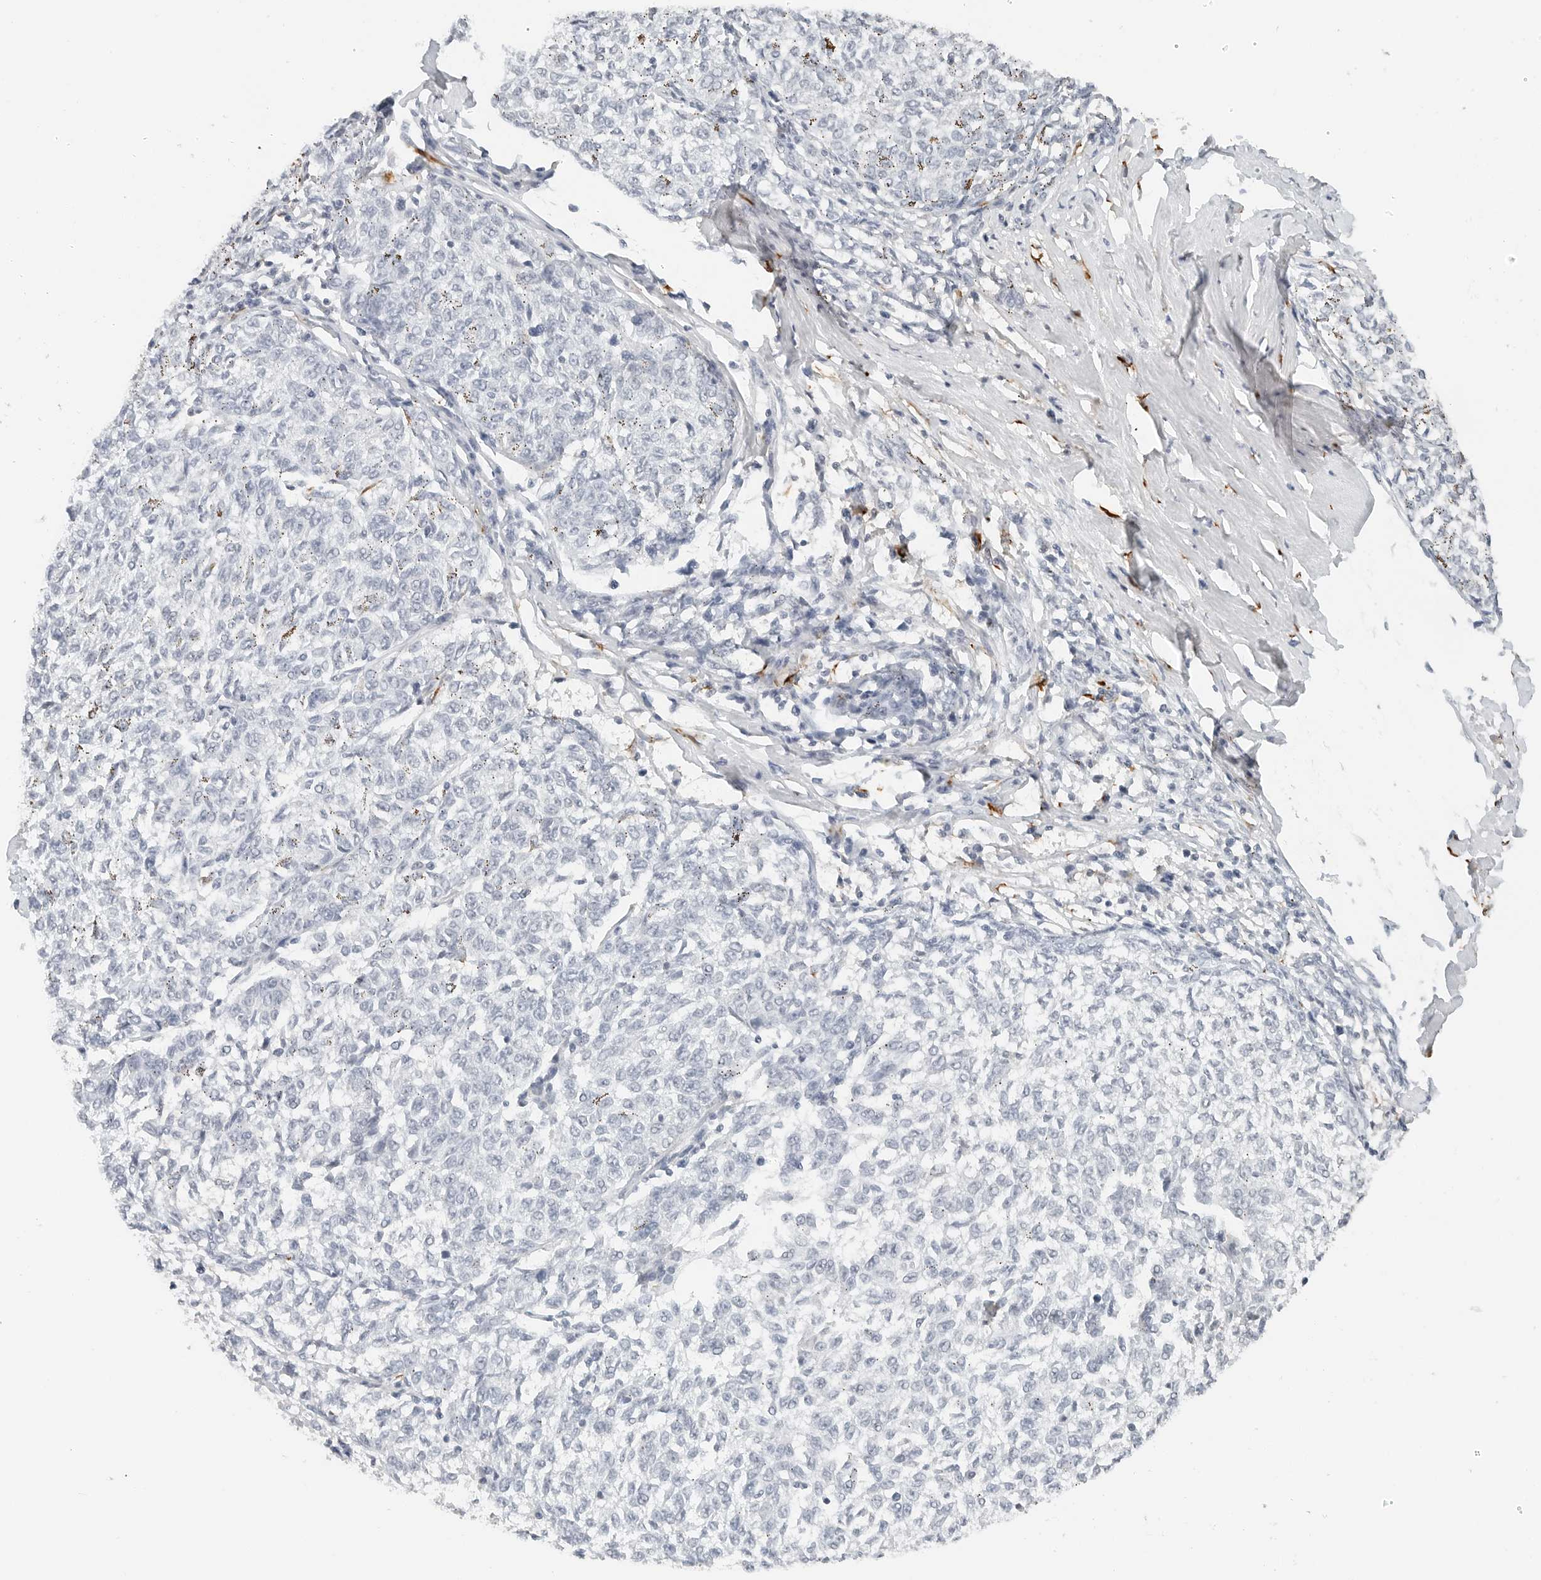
{"staining": {"intensity": "negative", "quantity": "none", "location": "none"}, "tissue": "melanoma", "cell_type": "Tumor cells", "image_type": "cancer", "snomed": [{"axis": "morphology", "description": "Malignant melanoma, NOS"}, {"axis": "topography", "description": "Skin"}], "caption": "This image is of malignant melanoma stained with immunohistochemistry to label a protein in brown with the nuclei are counter-stained blue. There is no positivity in tumor cells.", "gene": "P4HA2", "patient": {"sex": "female", "age": 72}}